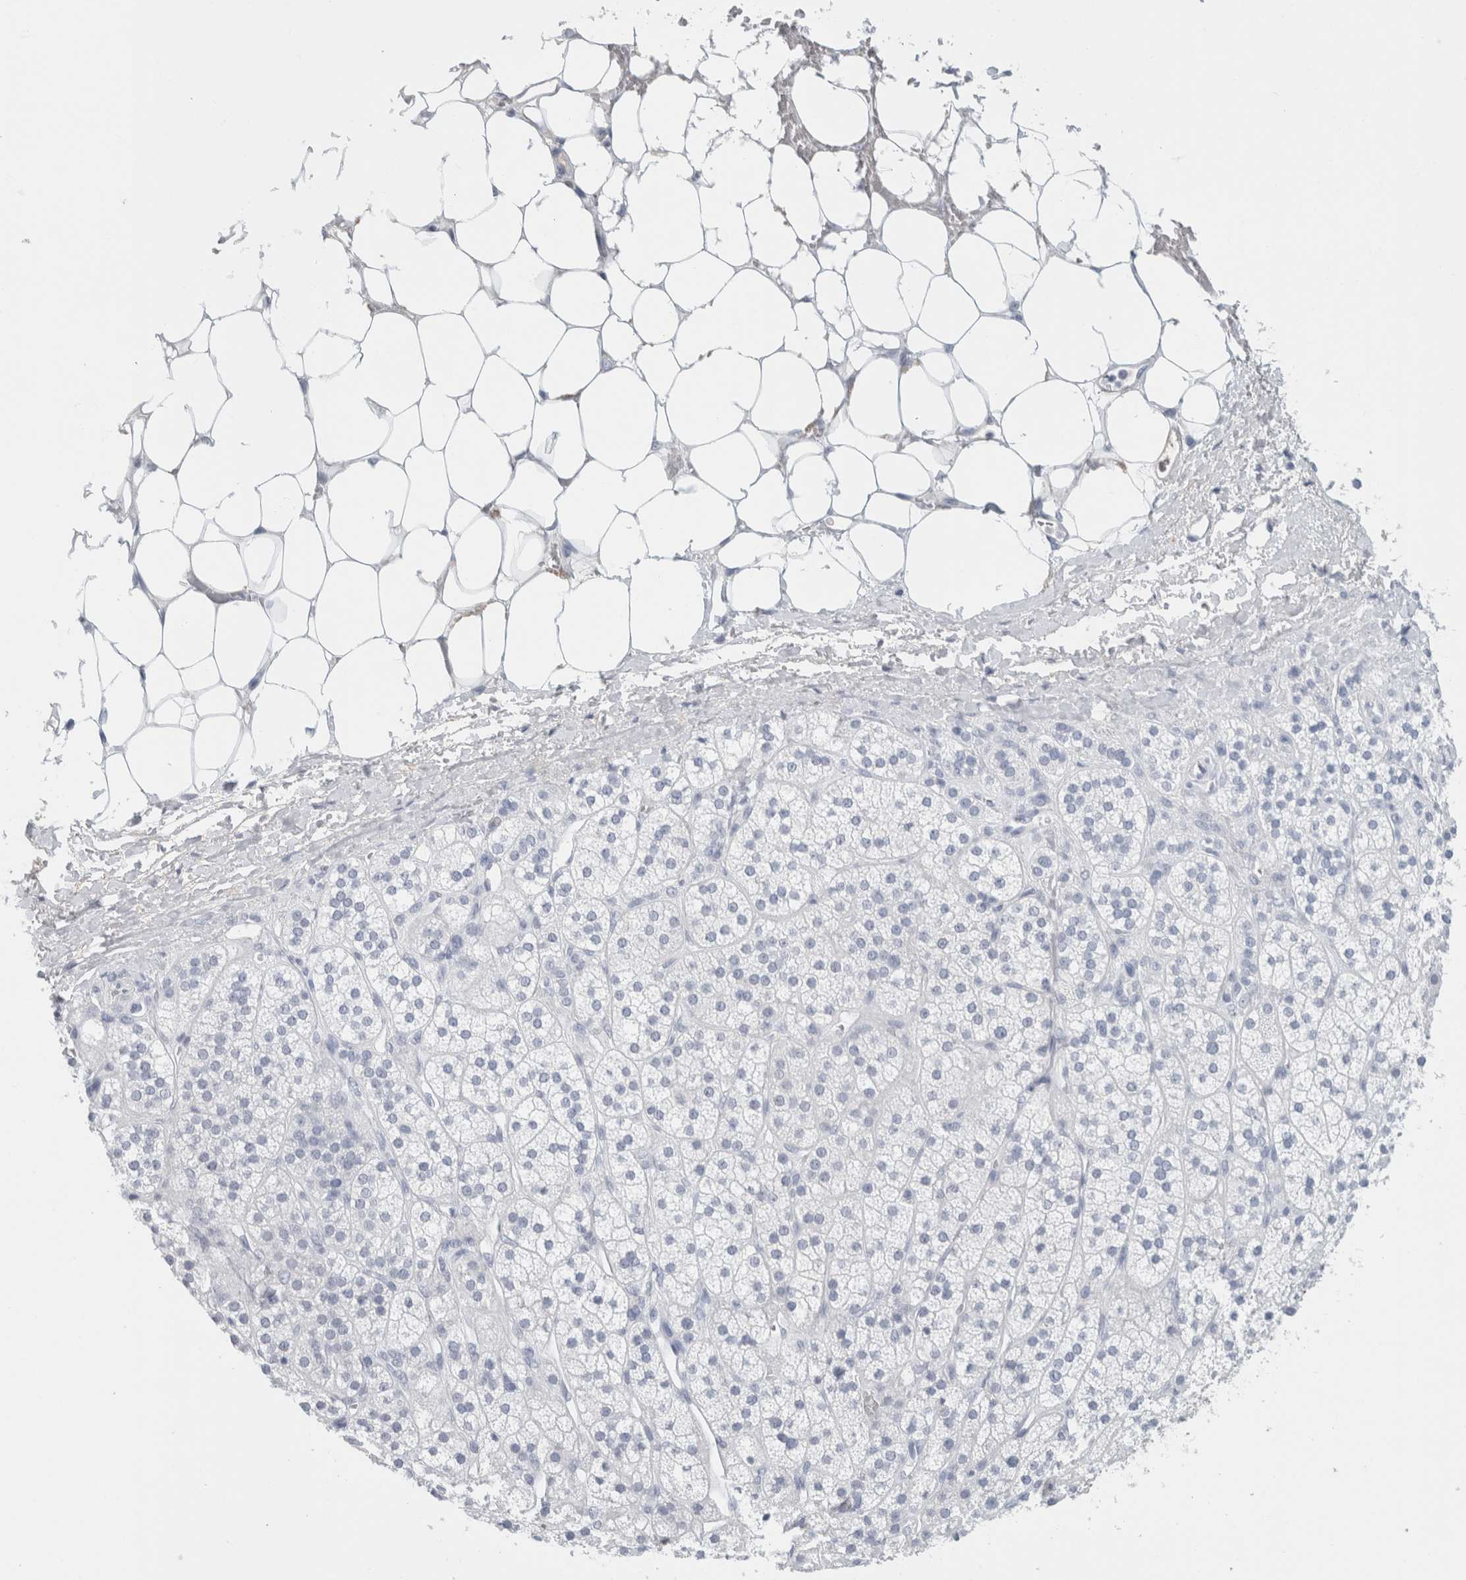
{"staining": {"intensity": "negative", "quantity": "none", "location": "none"}, "tissue": "adrenal gland", "cell_type": "Glandular cells", "image_type": "normal", "snomed": [{"axis": "morphology", "description": "Normal tissue, NOS"}, {"axis": "topography", "description": "Adrenal gland"}], "caption": "IHC of normal adrenal gland demonstrates no expression in glandular cells.", "gene": "TSPAN8", "patient": {"sex": "male", "age": 56}}